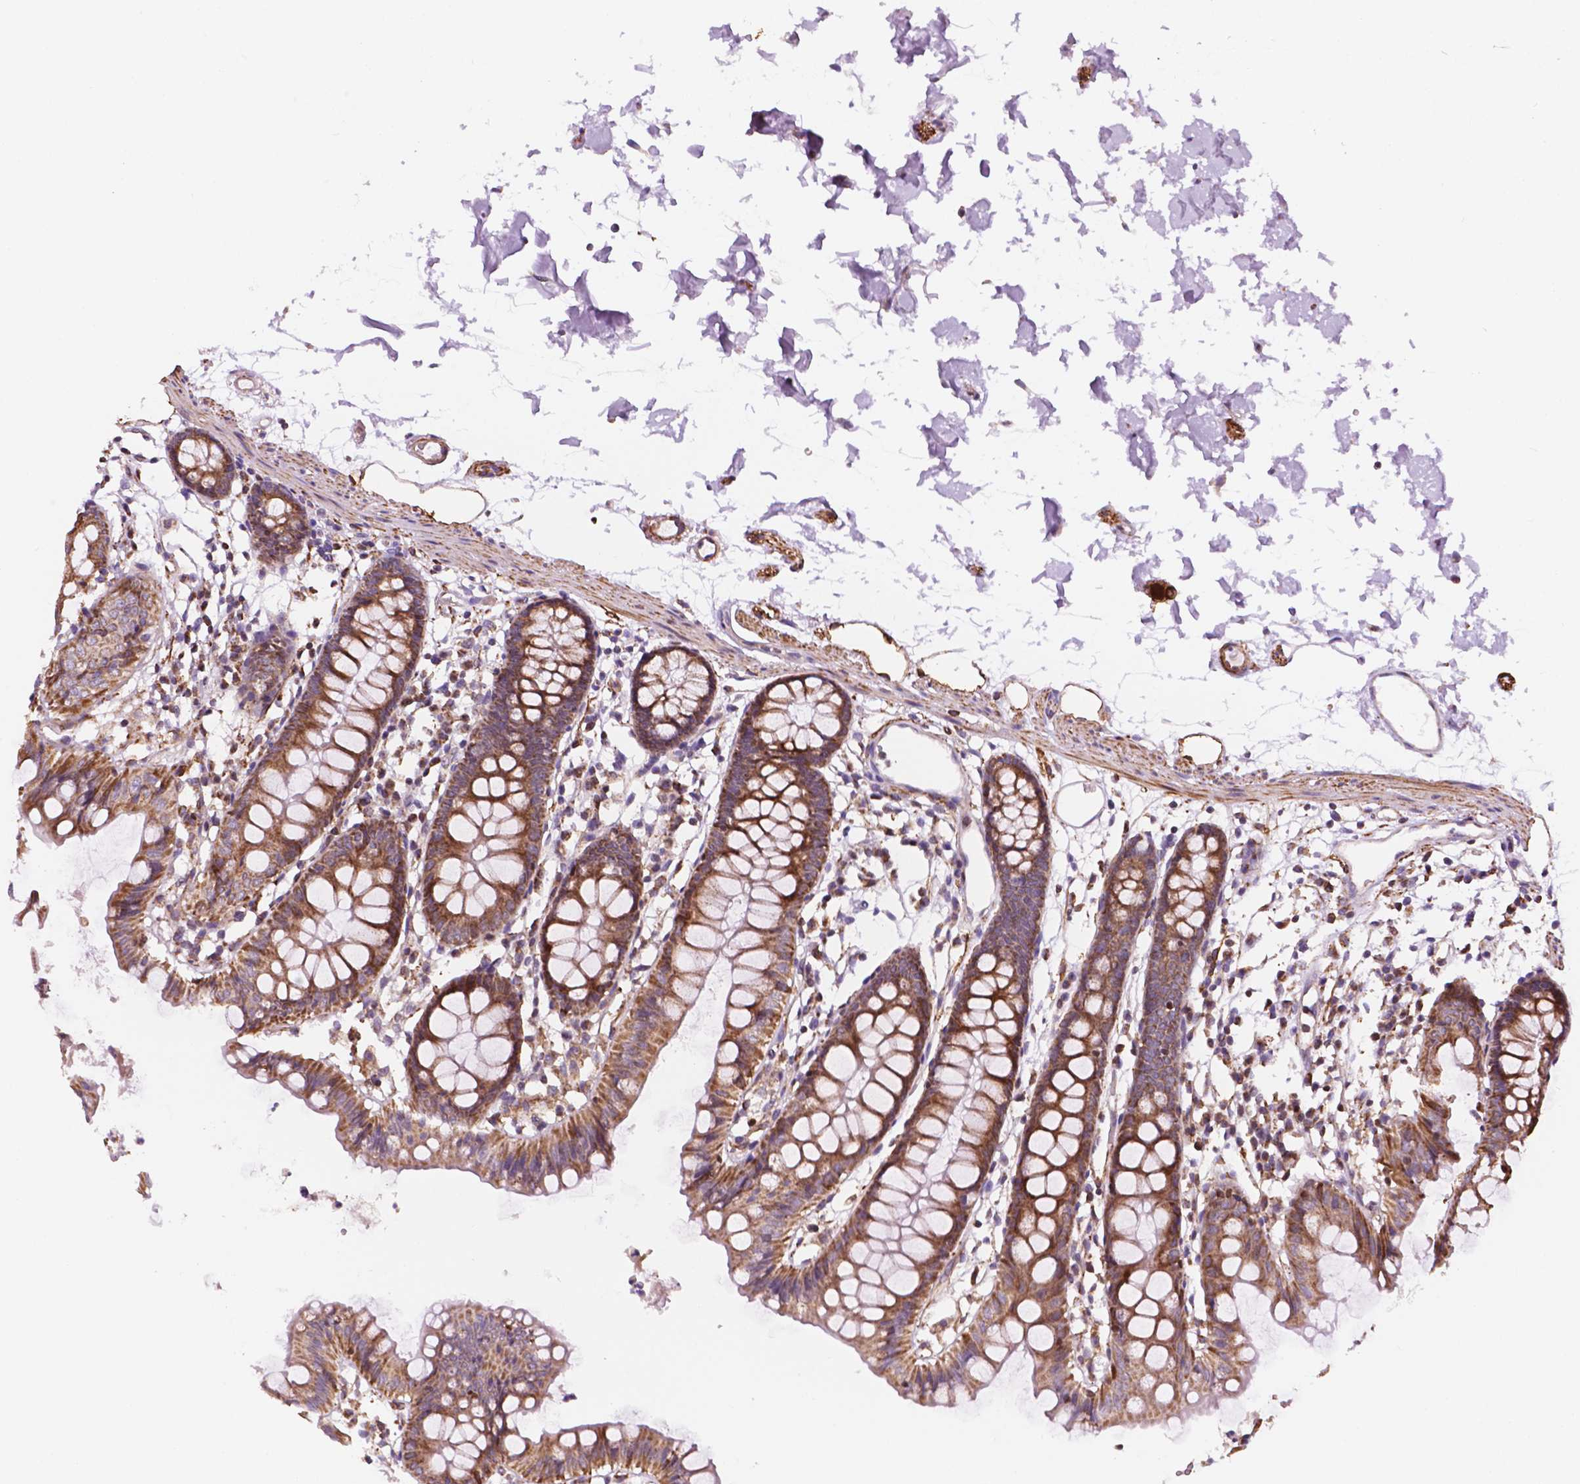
{"staining": {"intensity": "strong", "quantity": "<25%", "location": "cytoplasmic/membranous"}, "tissue": "colon", "cell_type": "Endothelial cells", "image_type": "normal", "snomed": [{"axis": "morphology", "description": "Normal tissue, NOS"}, {"axis": "topography", "description": "Colon"}], "caption": "Colon stained for a protein reveals strong cytoplasmic/membranous positivity in endothelial cells. (DAB = brown stain, brightfield microscopy at high magnification).", "gene": "GEMIN4", "patient": {"sex": "female", "age": 84}}